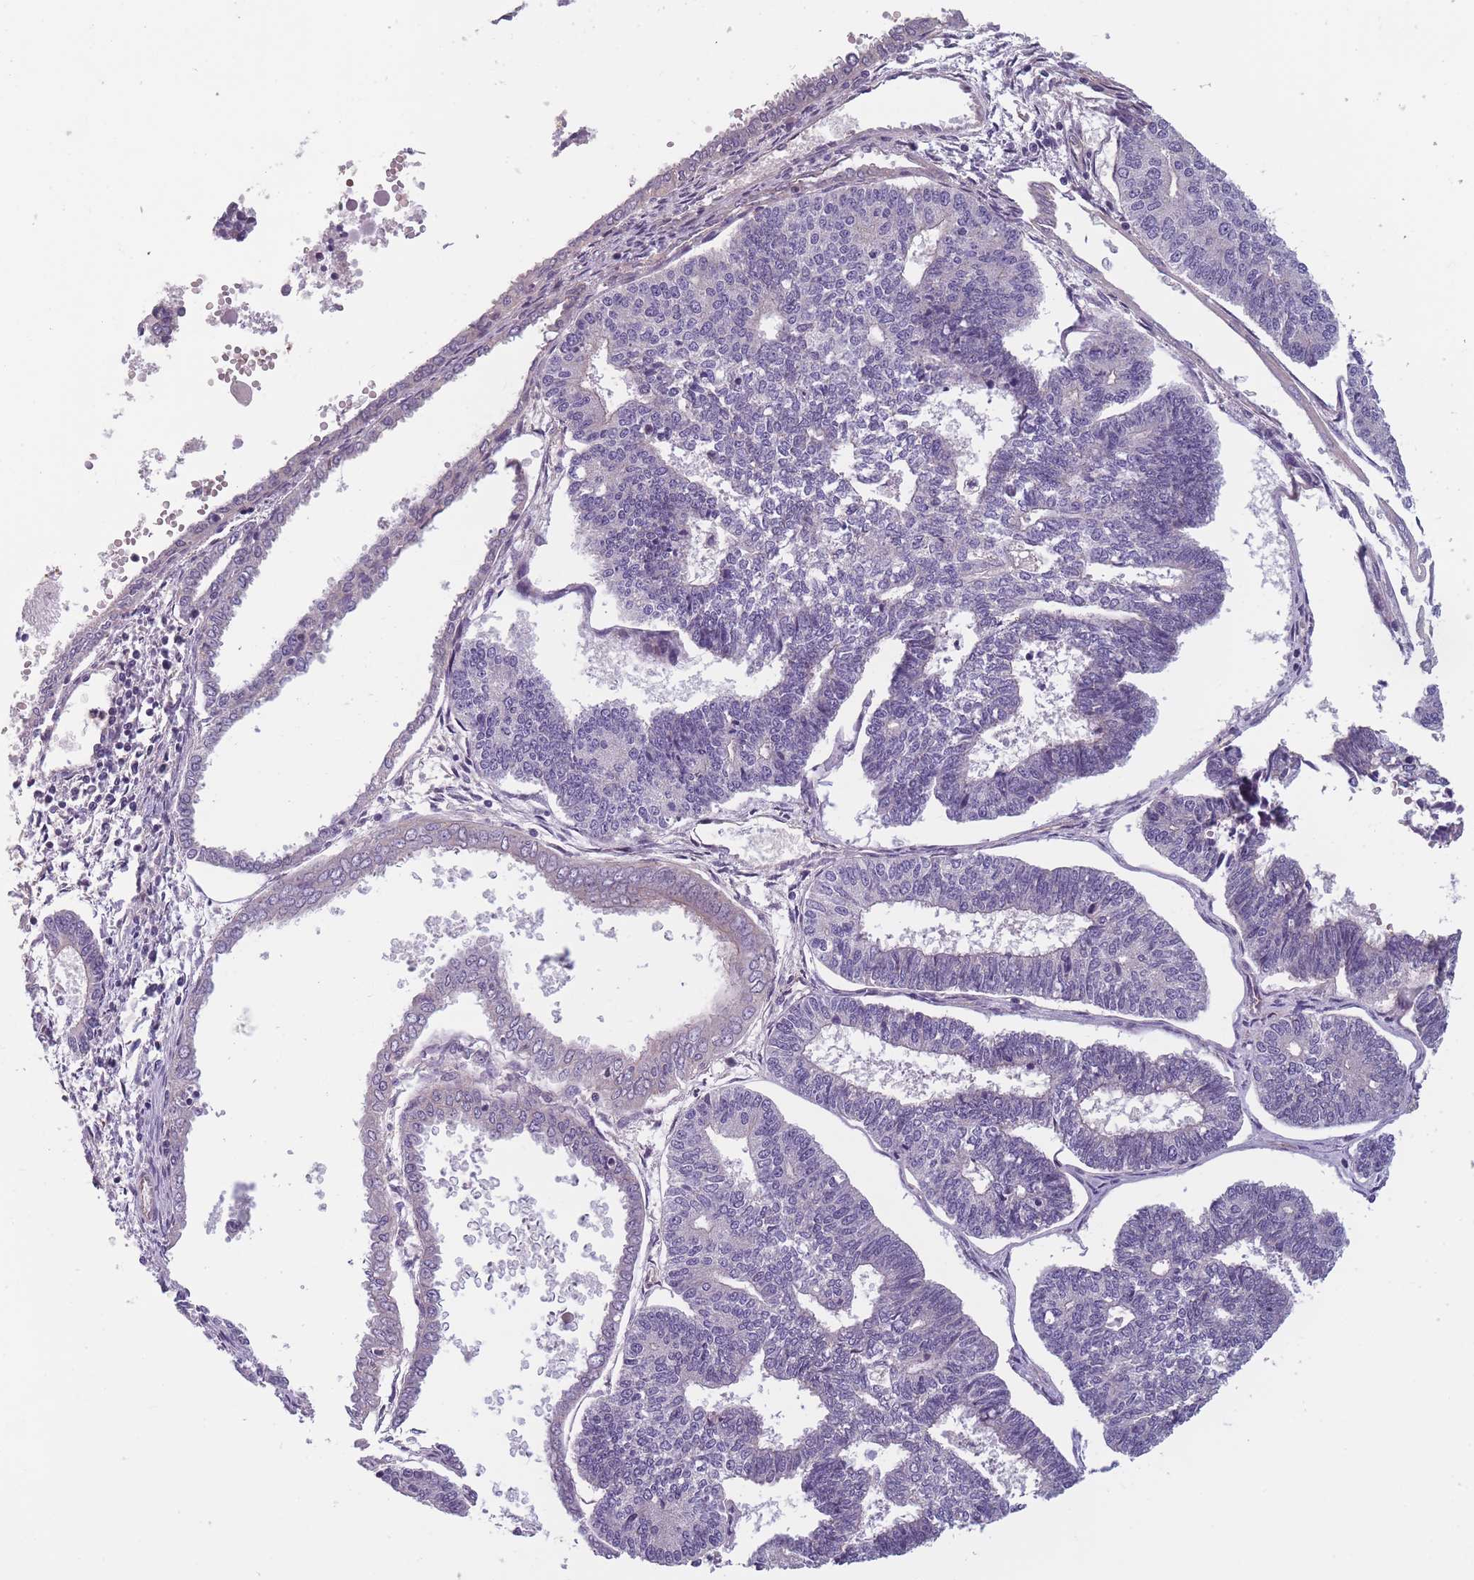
{"staining": {"intensity": "negative", "quantity": "none", "location": "none"}, "tissue": "endometrial cancer", "cell_type": "Tumor cells", "image_type": "cancer", "snomed": [{"axis": "morphology", "description": "Adenocarcinoma, NOS"}, {"axis": "topography", "description": "Endometrium"}], "caption": "IHC micrograph of neoplastic tissue: human endometrial cancer stained with DAB (3,3'-diaminobenzidine) shows no significant protein staining in tumor cells. (Stains: DAB immunohistochemistry with hematoxylin counter stain, Microscopy: brightfield microscopy at high magnification).", "gene": "FAM83F", "patient": {"sex": "female", "age": 70}}